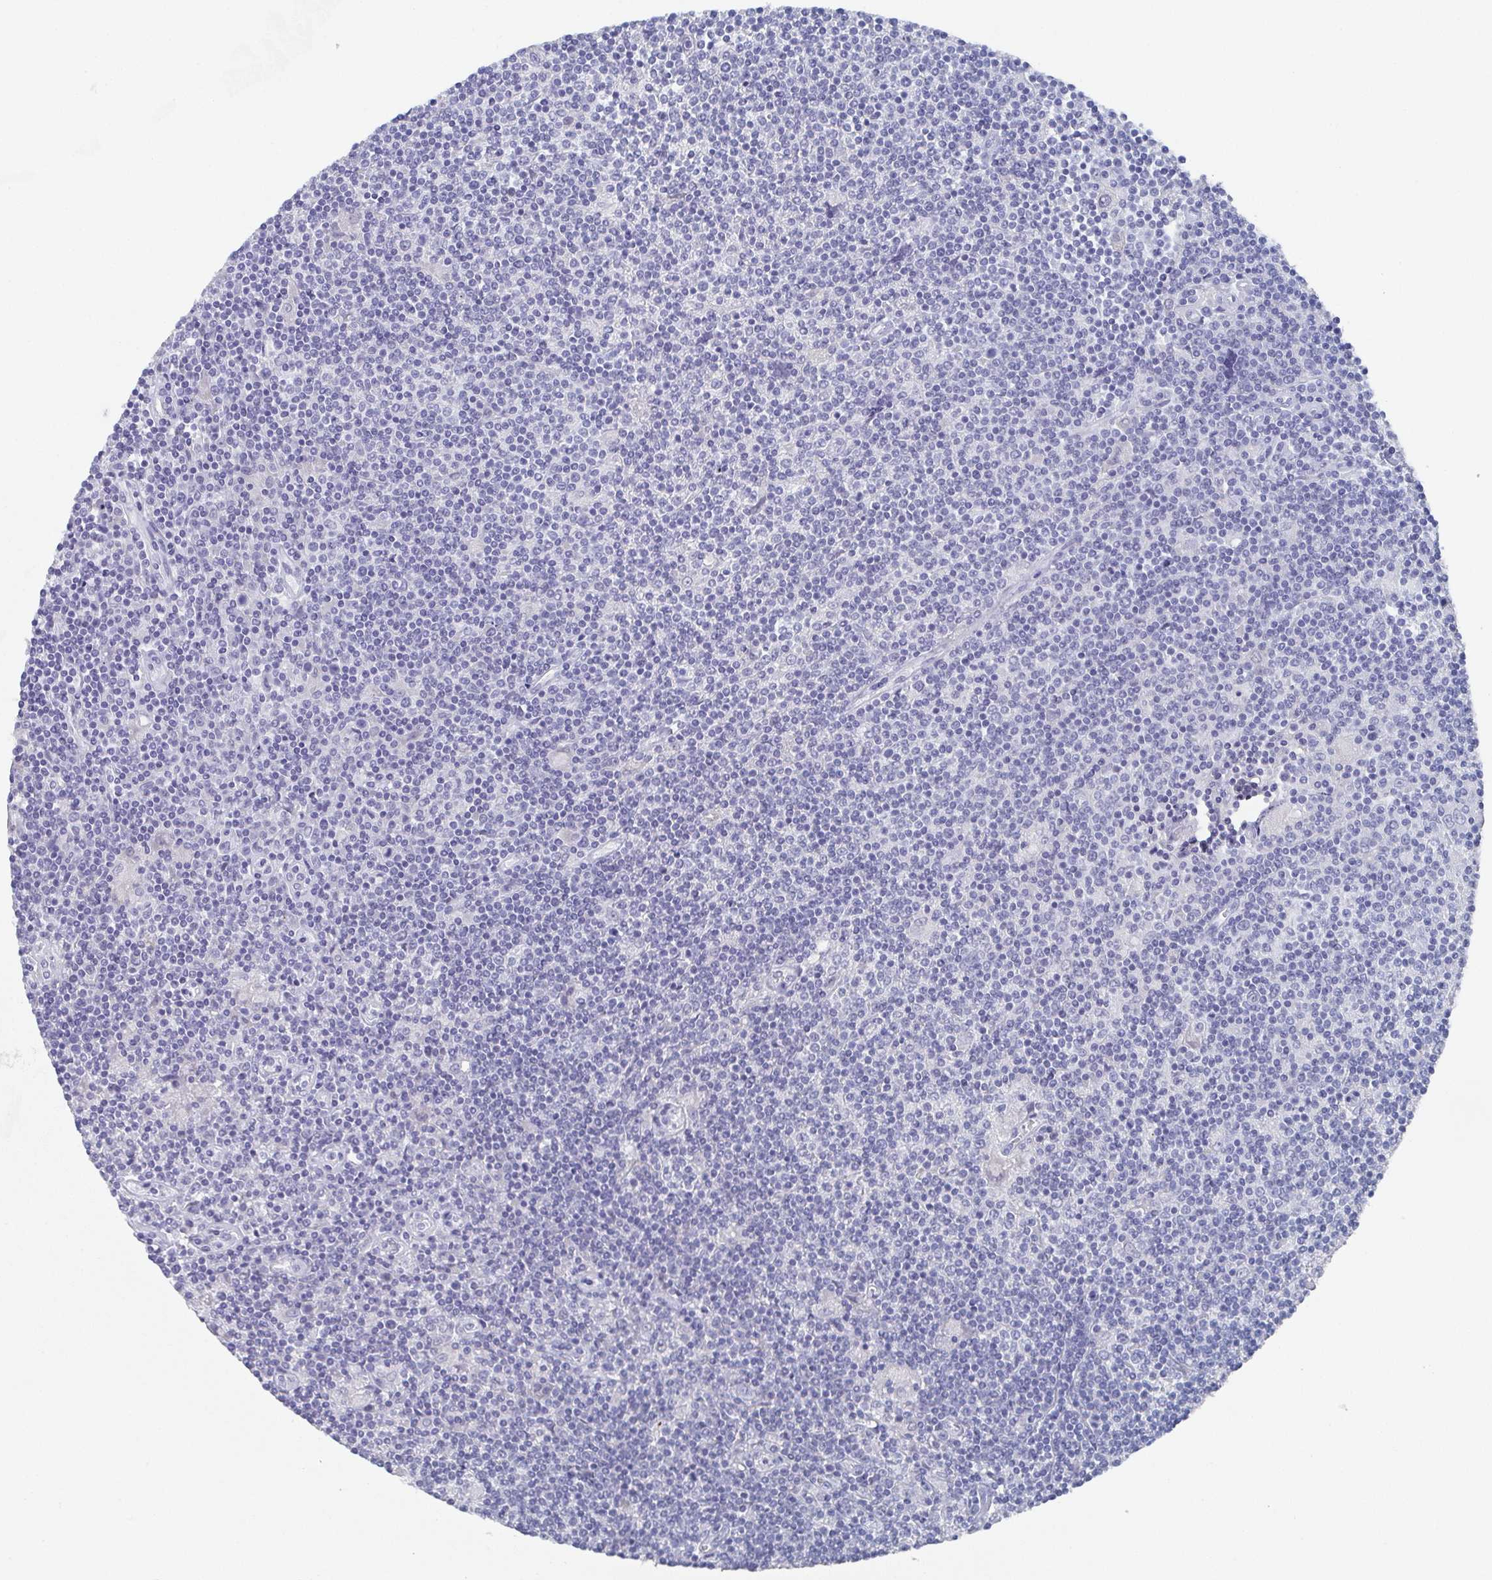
{"staining": {"intensity": "negative", "quantity": "none", "location": "none"}, "tissue": "lymphoma", "cell_type": "Tumor cells", "image_type": "cancer", "snomed": [{"axis": "morphology", "description": "Hodgkin's disease, NOS"}, {"axis": "topography", "description": "Lymph node"}], "caption": "Immunohistochemical staining of Hodgkin's disease demonstrates no significant staining in tumor cells.", "gene": "DYDC2", "patient": {"sex": "male", "age": 40}}